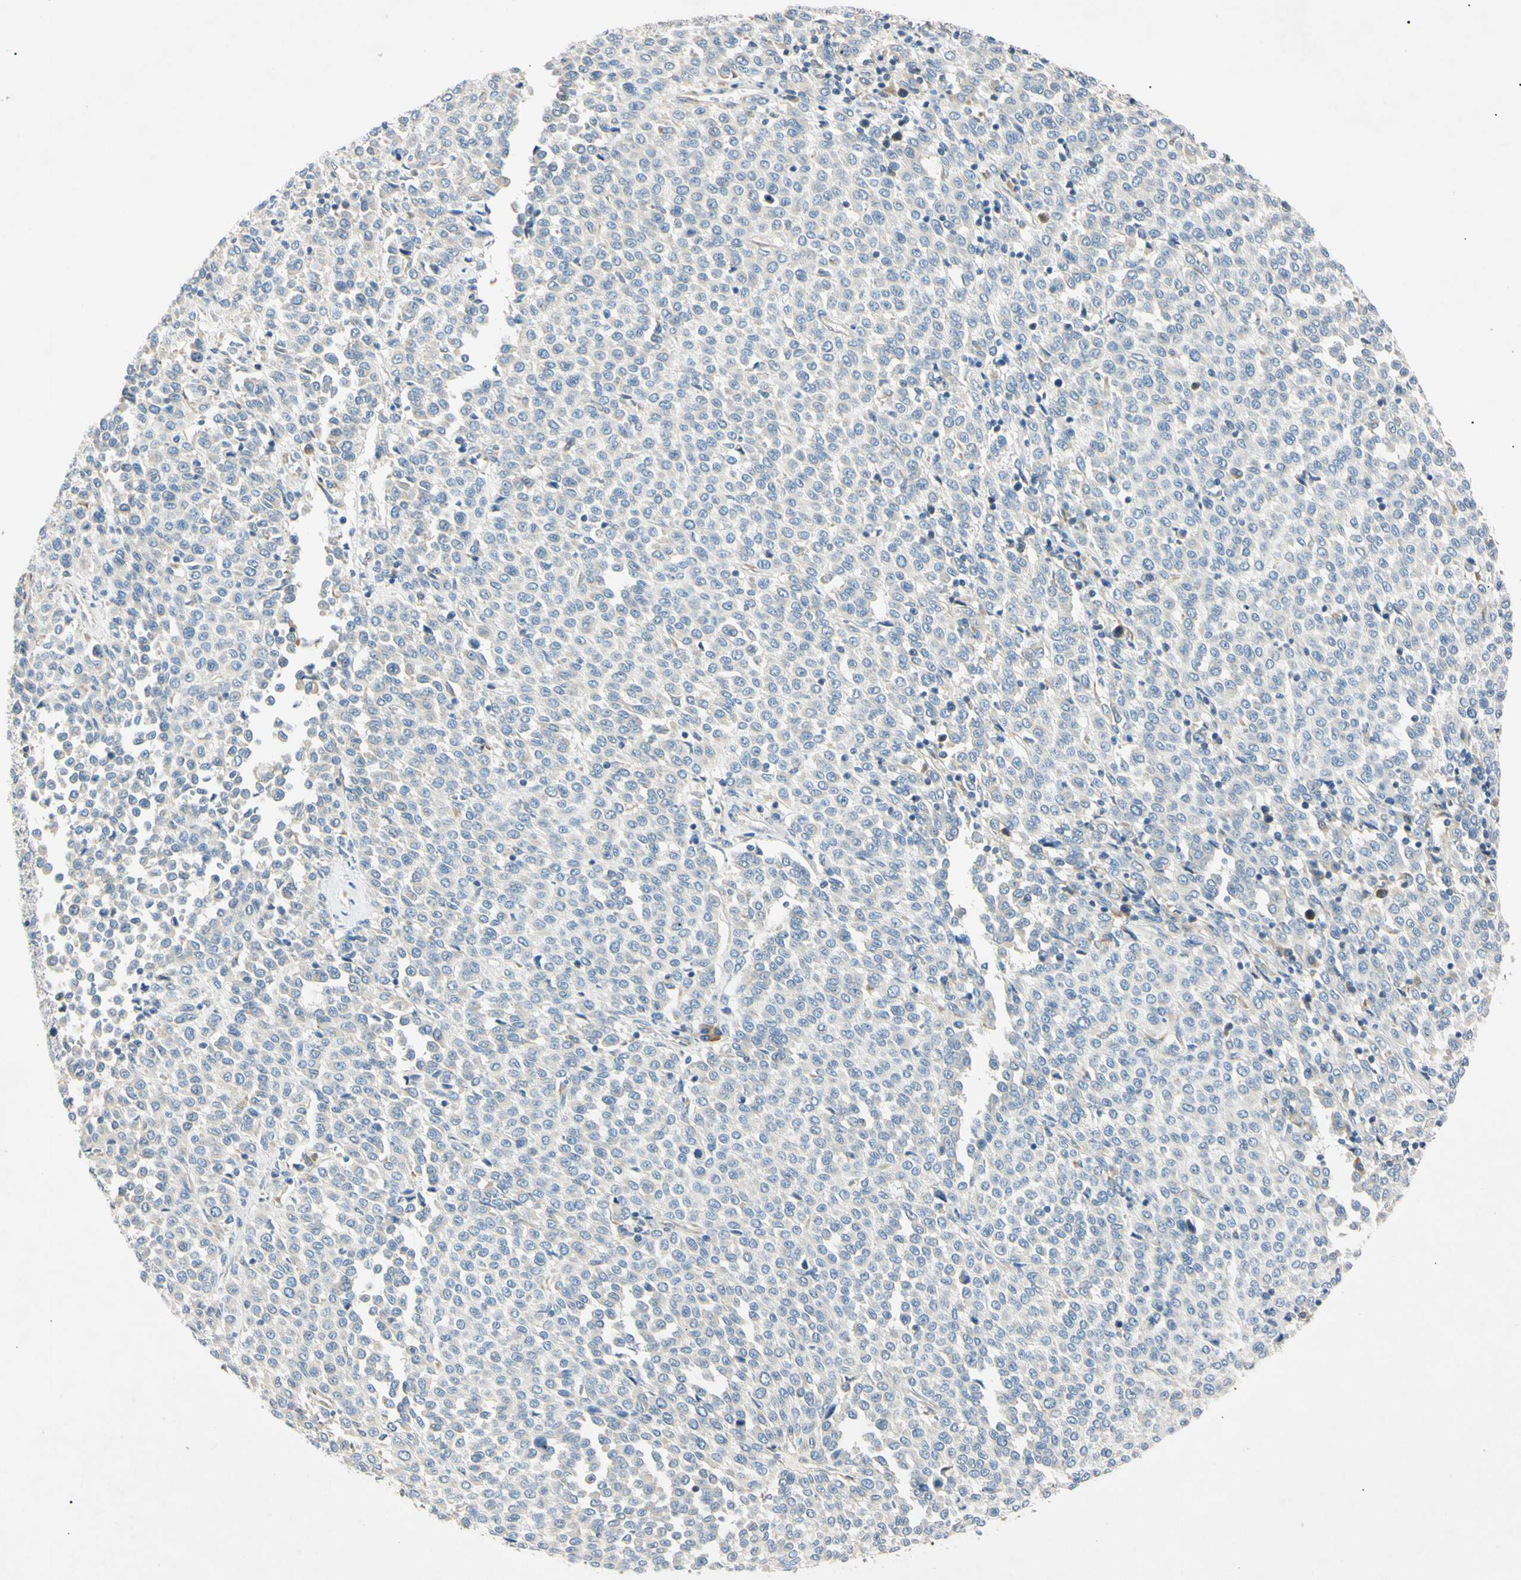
{"staining": {"intensity": "negative", "quantity": "none", "location": "none"}, "tissue": "melanoma", "cell_type": "Tumor cells", "image_type": "cancer", "snomed": [{"axis": "morphology", "description": "Malignant melanoma, Metastatic site"}, {"axis": "topography", "description": "Pancreas"}], "caption": "This micrograph is of malignant melanoma (metastatic site) stained with immunohistochemistry to label a protein in brown with the nuclei are counter-stained blue. There is no staining in tumor cells.", "gene": "DNAJB12", "patient": {"sex": "female", "age": 30}}